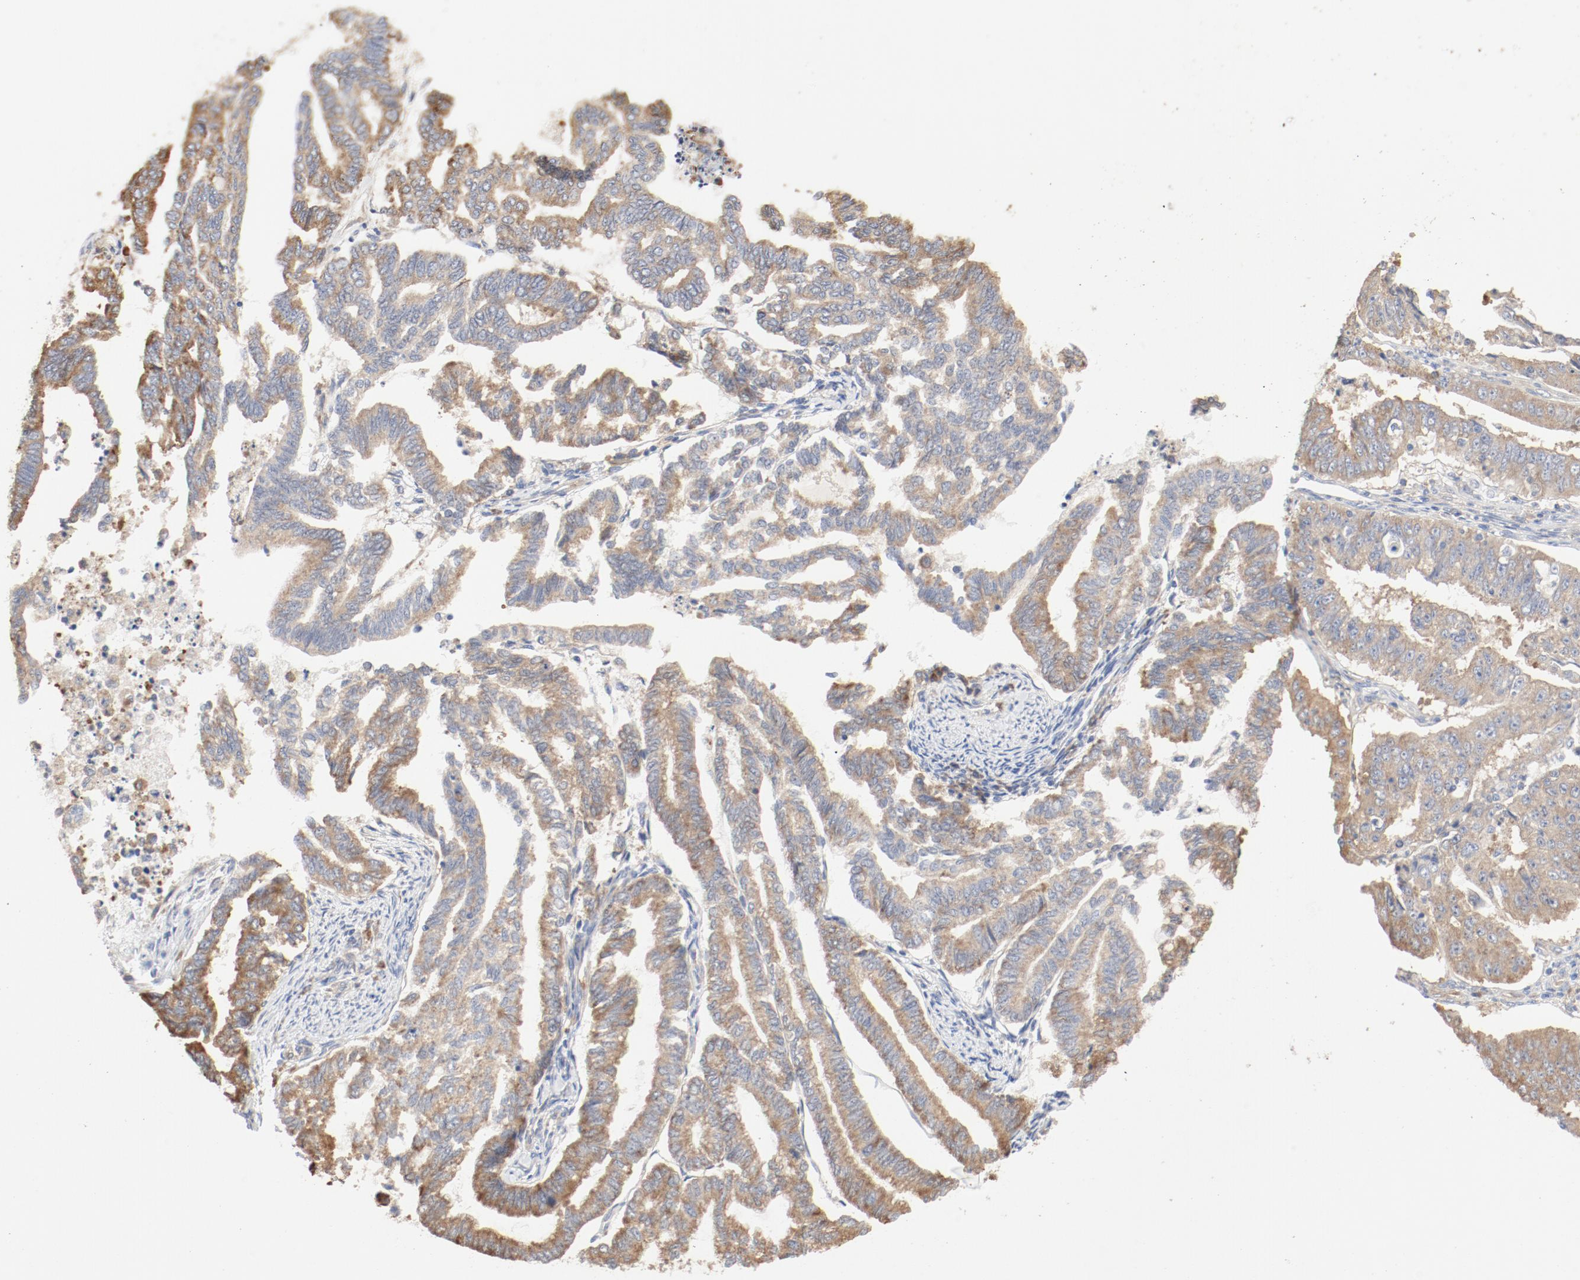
{"staining": {"intensity": "moderate", "quantity": ">75%", "location": "cytoplasmic/membranous"}, "tissue": "endometrial cancer", "cell_type": "Tumor cells", "image_type": "cancer", "snomed": [{"axis": "morphology", "description": "Adenocarcinoma, NOS"}, {"axis": "topography", "description": "Endometrium"}], "caption": "IHC histopathology image of human endometrial cancer stained for a protein (brown), which reveals medium levels of moderate cytoplasmic/membranous expression in about >75% of tumor cells.", "gene": "RPS6", "patient": {"sex": "female", "age": 79}}